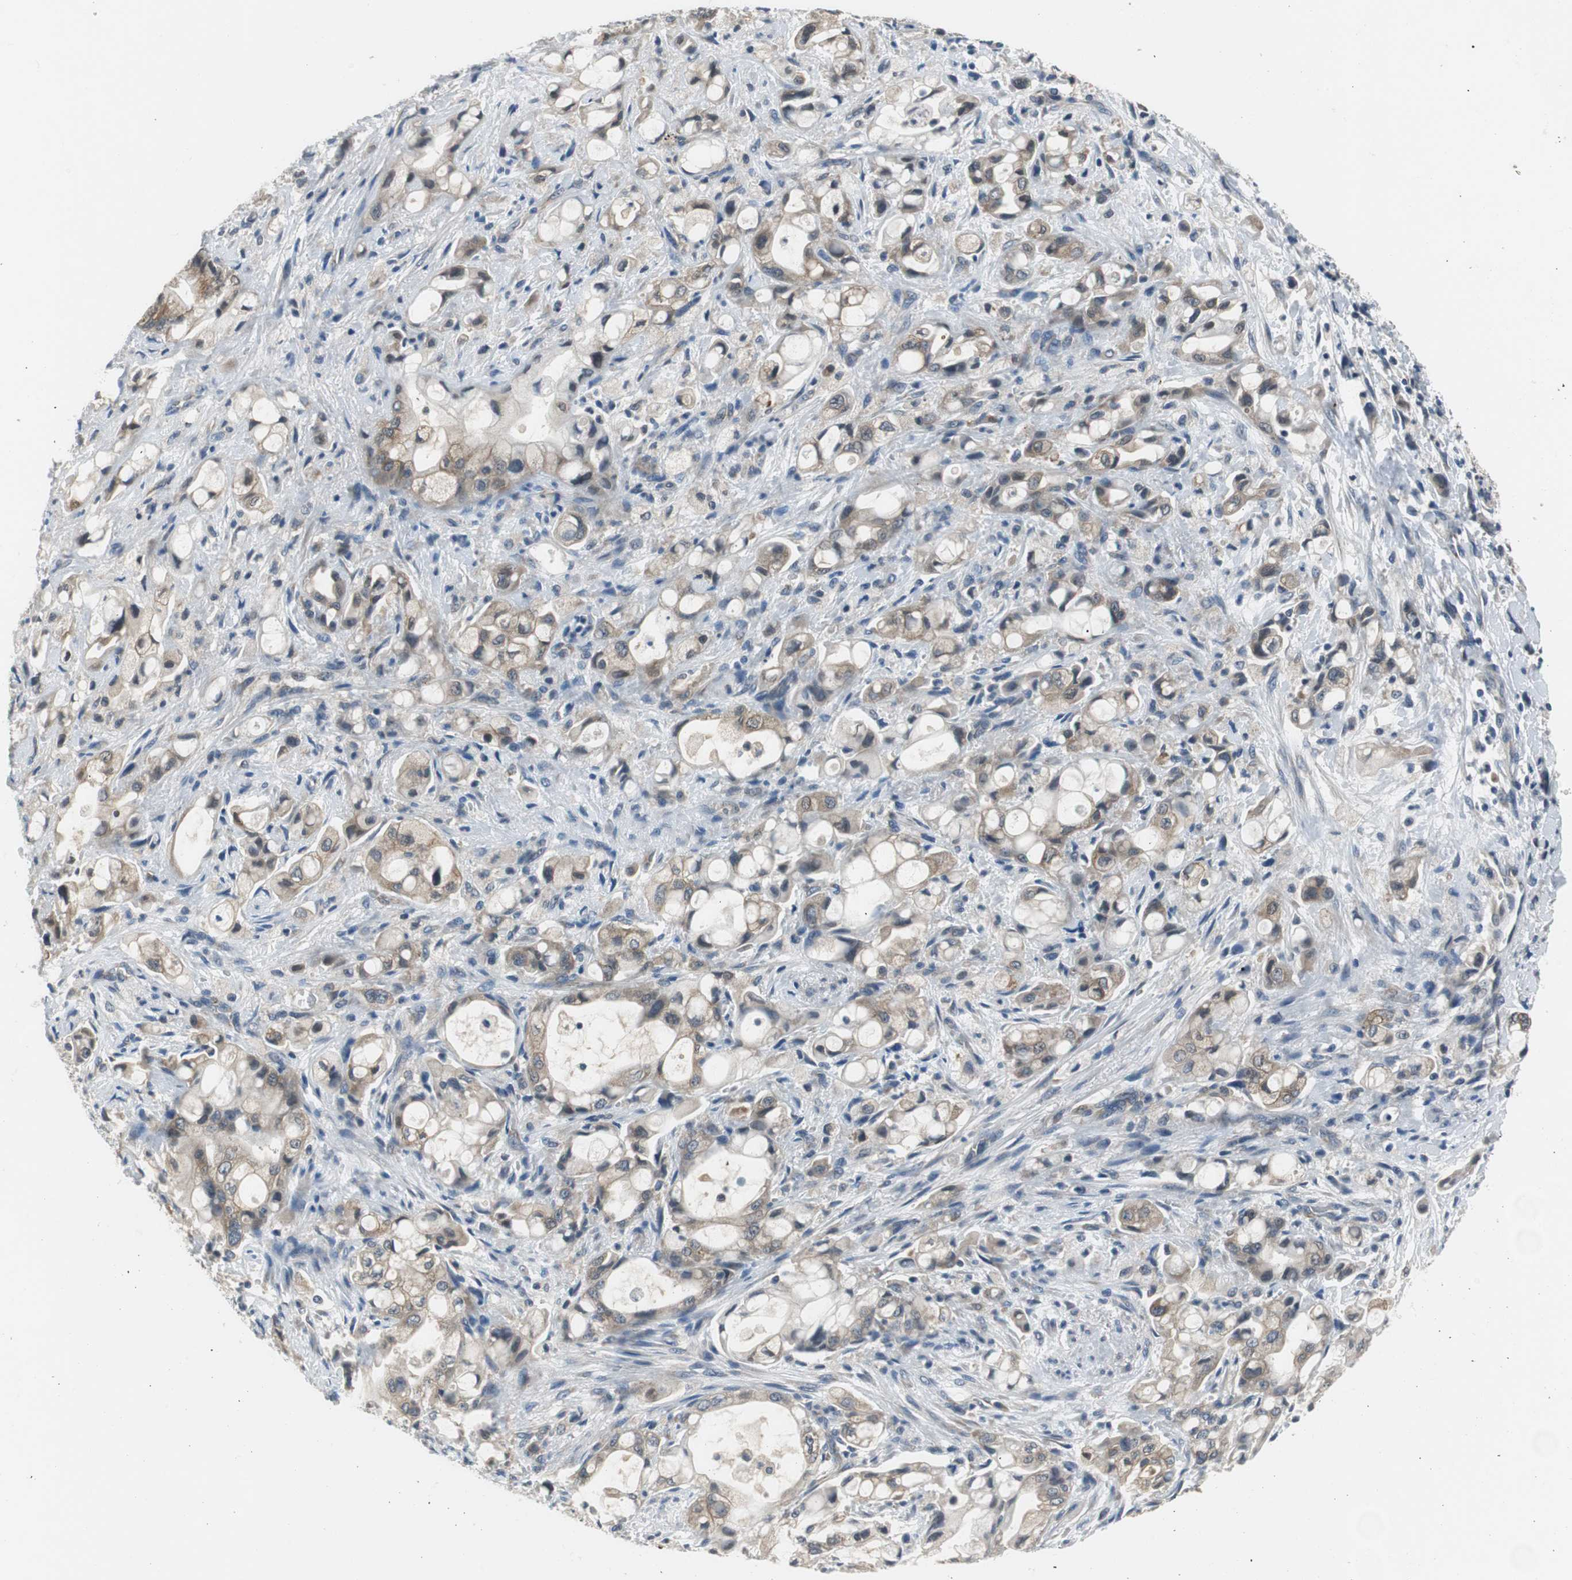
{"staining": {"intensity": "weak", "quantity": "25%-75%", "location": "cytoplasmic/membranous"}, "tissue": "pancreatic cancer", "cell_type": "Tumor cells", "image_type": "cancer", "snomed": [{"axis": "morphology", "description": "Adenocarcinoma, NOS"}, {"axis": "topography", "description": "Pancreas"}], "caption": "A high-resolution photomicrograph shows immunohistochemistry staining of pancreatic cancer, which demonstrates weak cytoplasmic/membranous staining in about 25%-75% of tumor cells.", "gene": "PLAA", "patient": {"sex": "male", "age": 79}}